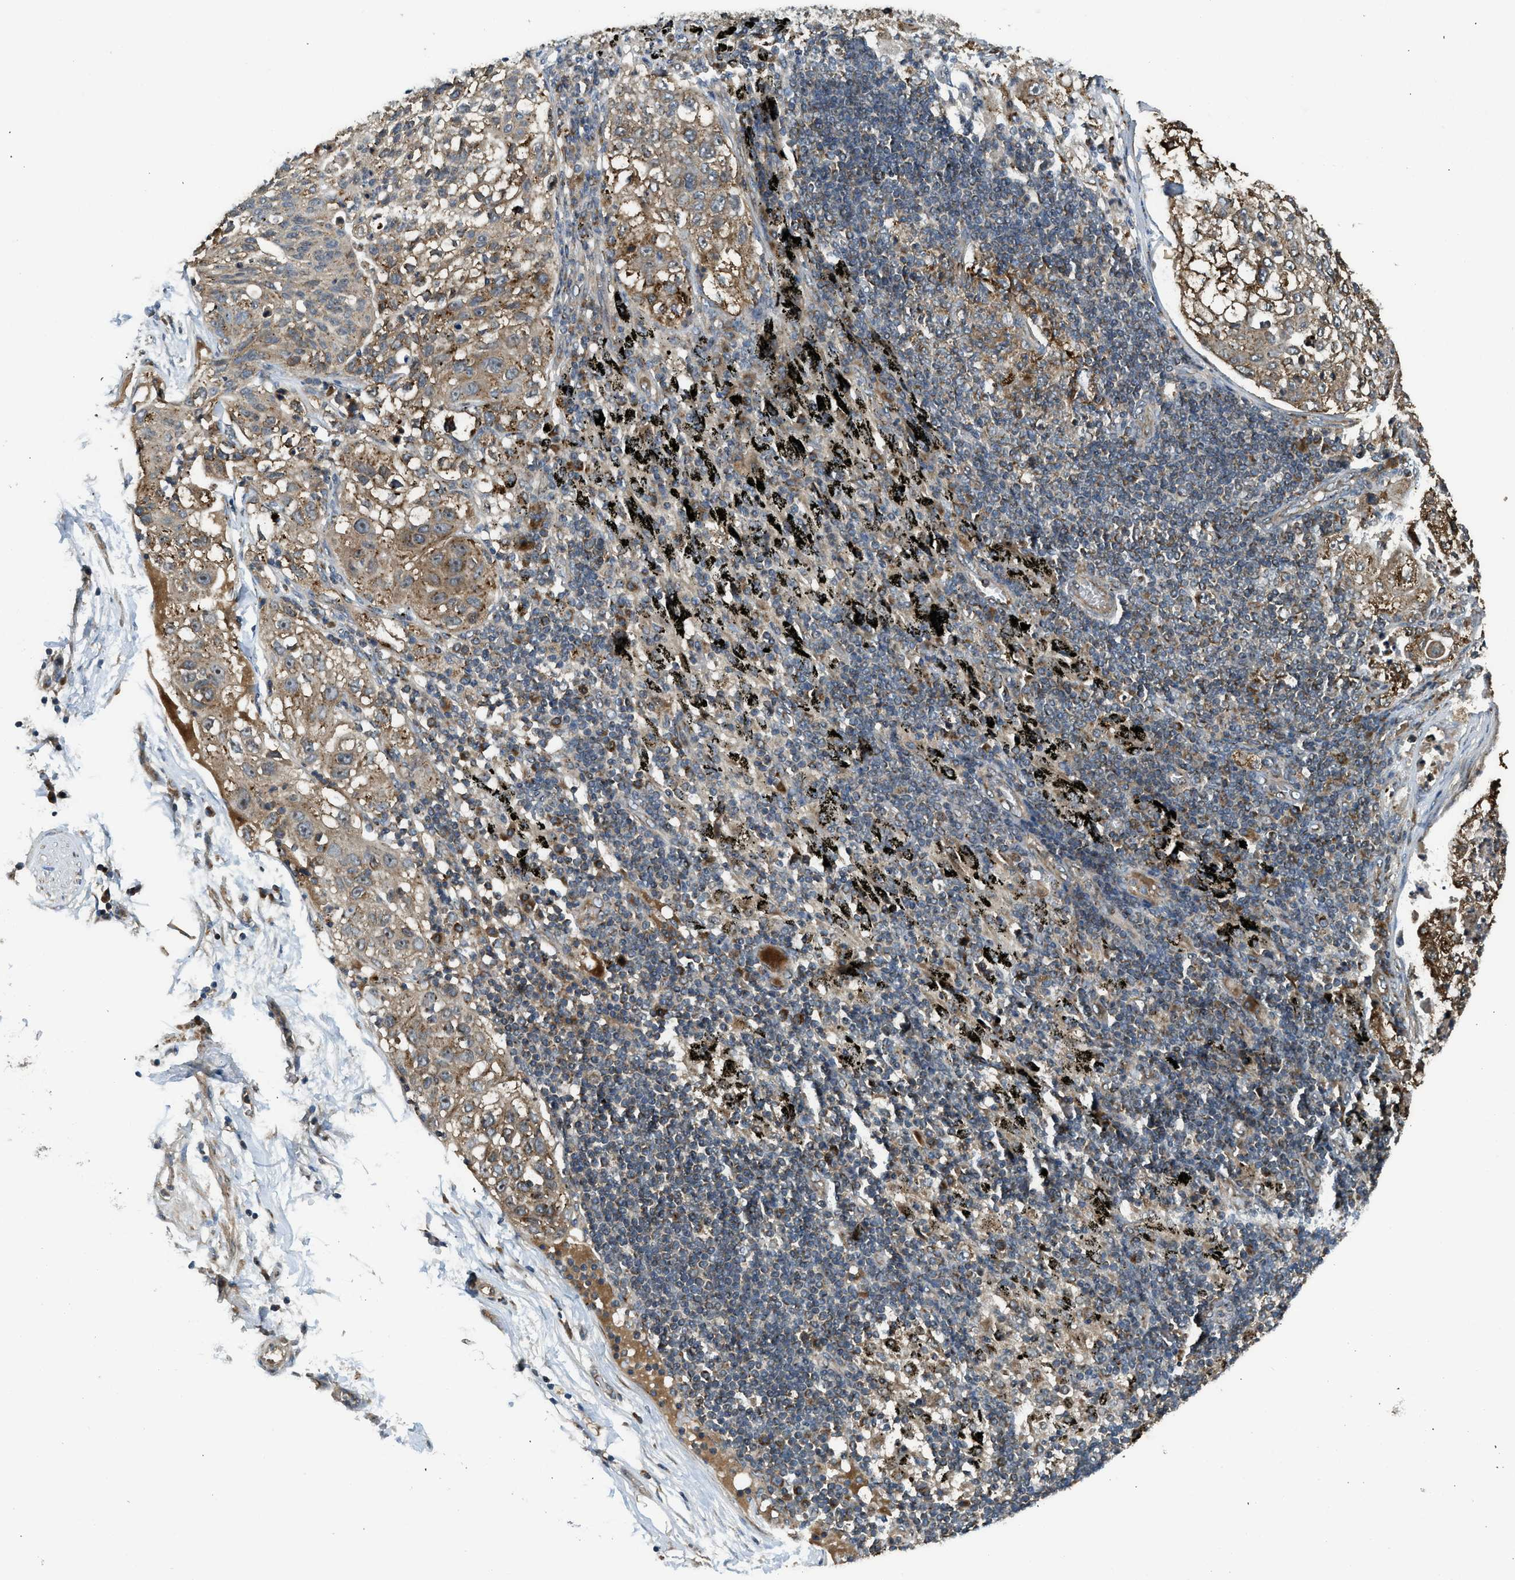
{"staining": {"intensity": "moderate", "quantity": ">75%", "location": "cytoplasmic/membranous"}, "tissue": "lung cancer", "cell_type": "Tumor cells", "image_type": "cancer", "snomed": [{"axis": "morphology", "description": "Inflammation, NOS"}, {"axis": "morphology", "description": "Squamous cell carcinoma, NOS"}, {"axis": "topography", "description": "Lymph node"}, {"axis": "topography", "description": "Soft tissue"}, {"axis": "topography", "description": "Lung"}], "caption": "Immunohistochemical staining of lung squamous cell carcinoma displays medium levels of moderate cytoplasmic/membranous protein expression in approximately >75% of tumor cells.", "gene": "STARD3", "patient": {"sex": "male", "age": 66}}